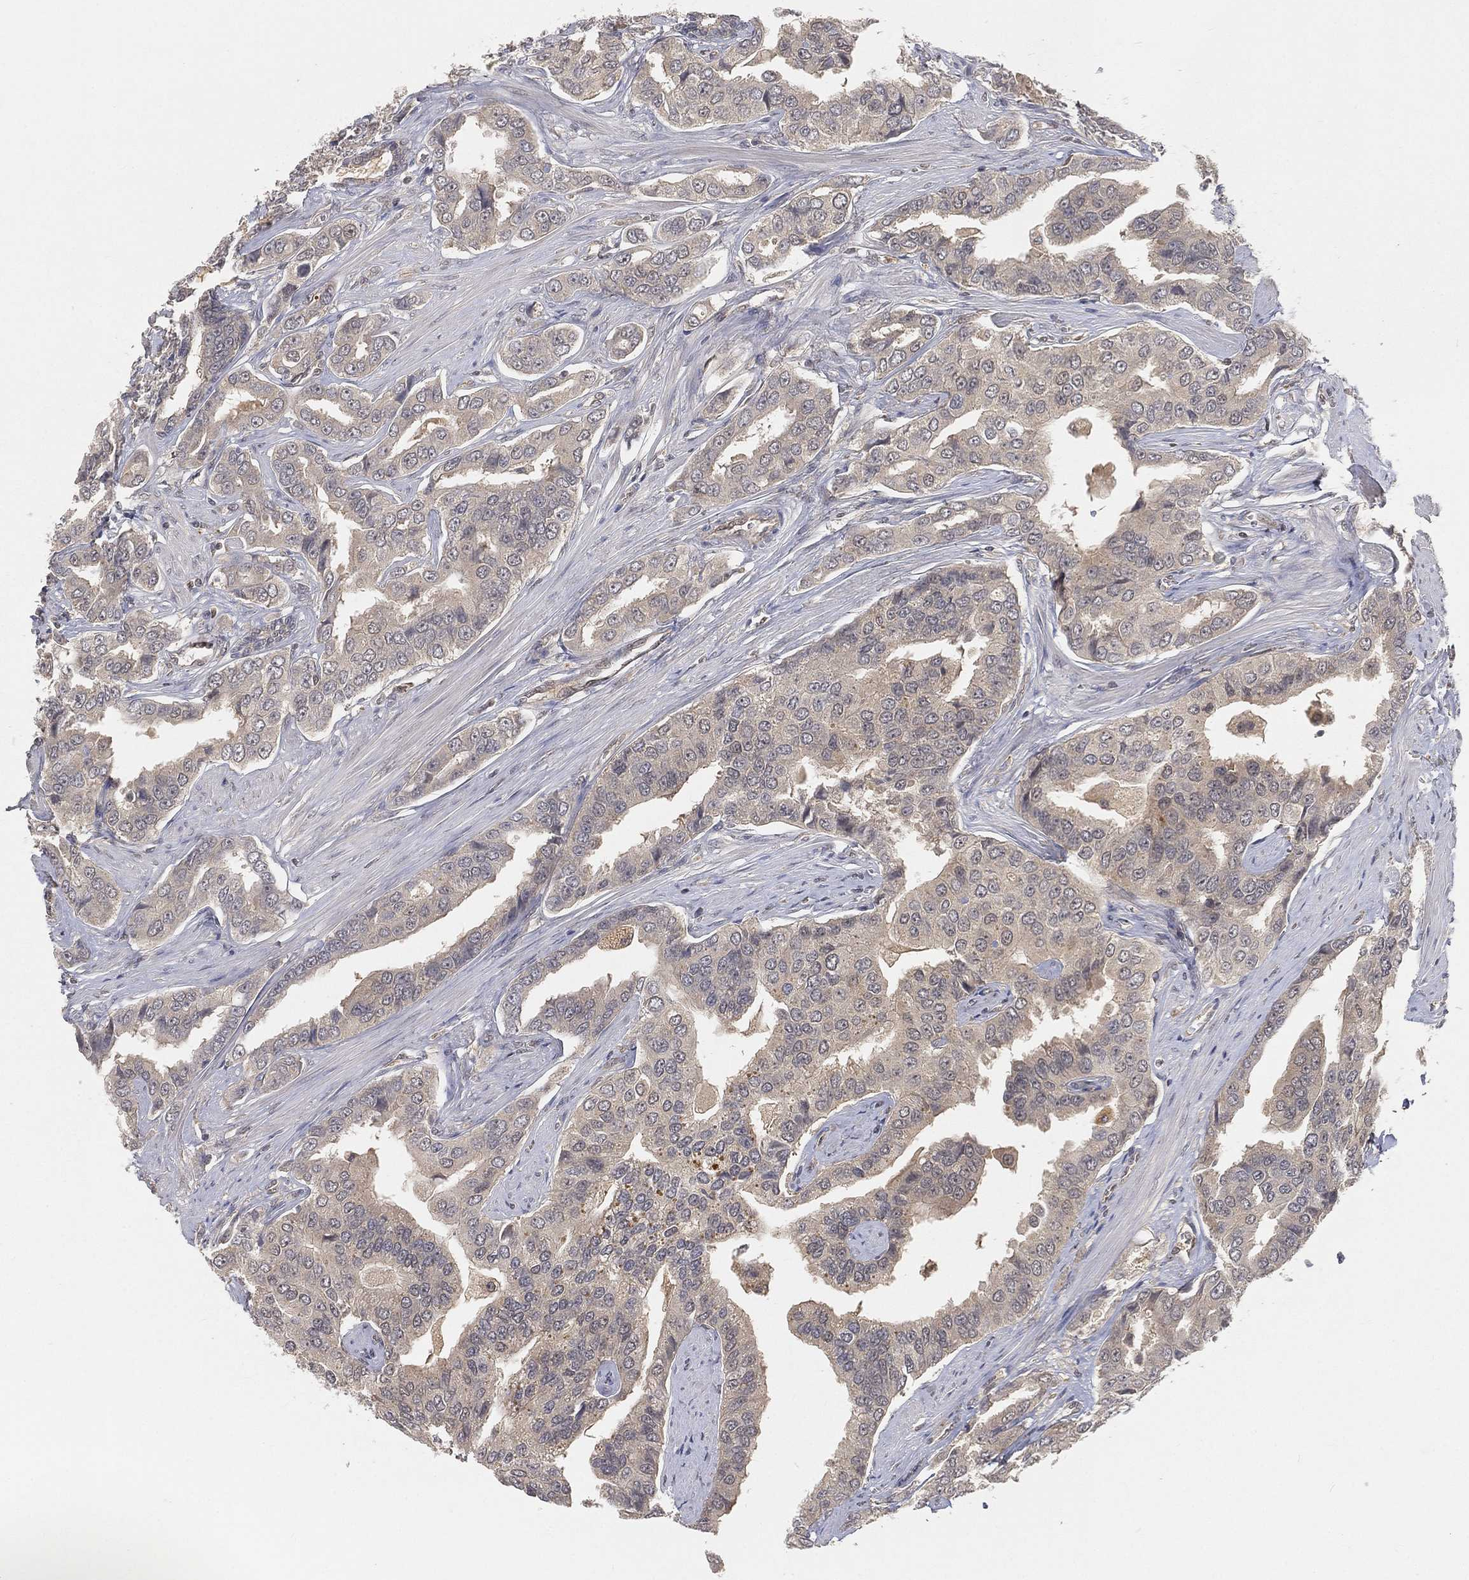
{"staining": {"intensity": "negative", "quantity": "none", "location": "none"}, "tissue": "prostate cancer", "cell_type": "Tumor cells", "image_type": "cancer", "snomed": [{"axis": "morphology", "description": "Adenocarcinoma, NOS"}, {"axis": "topography", "description": "Prostate and seminal vesicle, NOS"}, {"axis": "topography", "description": "Prostate"}], "caption": "Immunohistochemistry (IHC) micrograph of neoplastic tissue: human adenocarcinoma (prostate) stained with DAB shows no significant protein staining in tumor cells.", "gene": "MAPK1", "patient": {"sex": "male", "age": 69}}